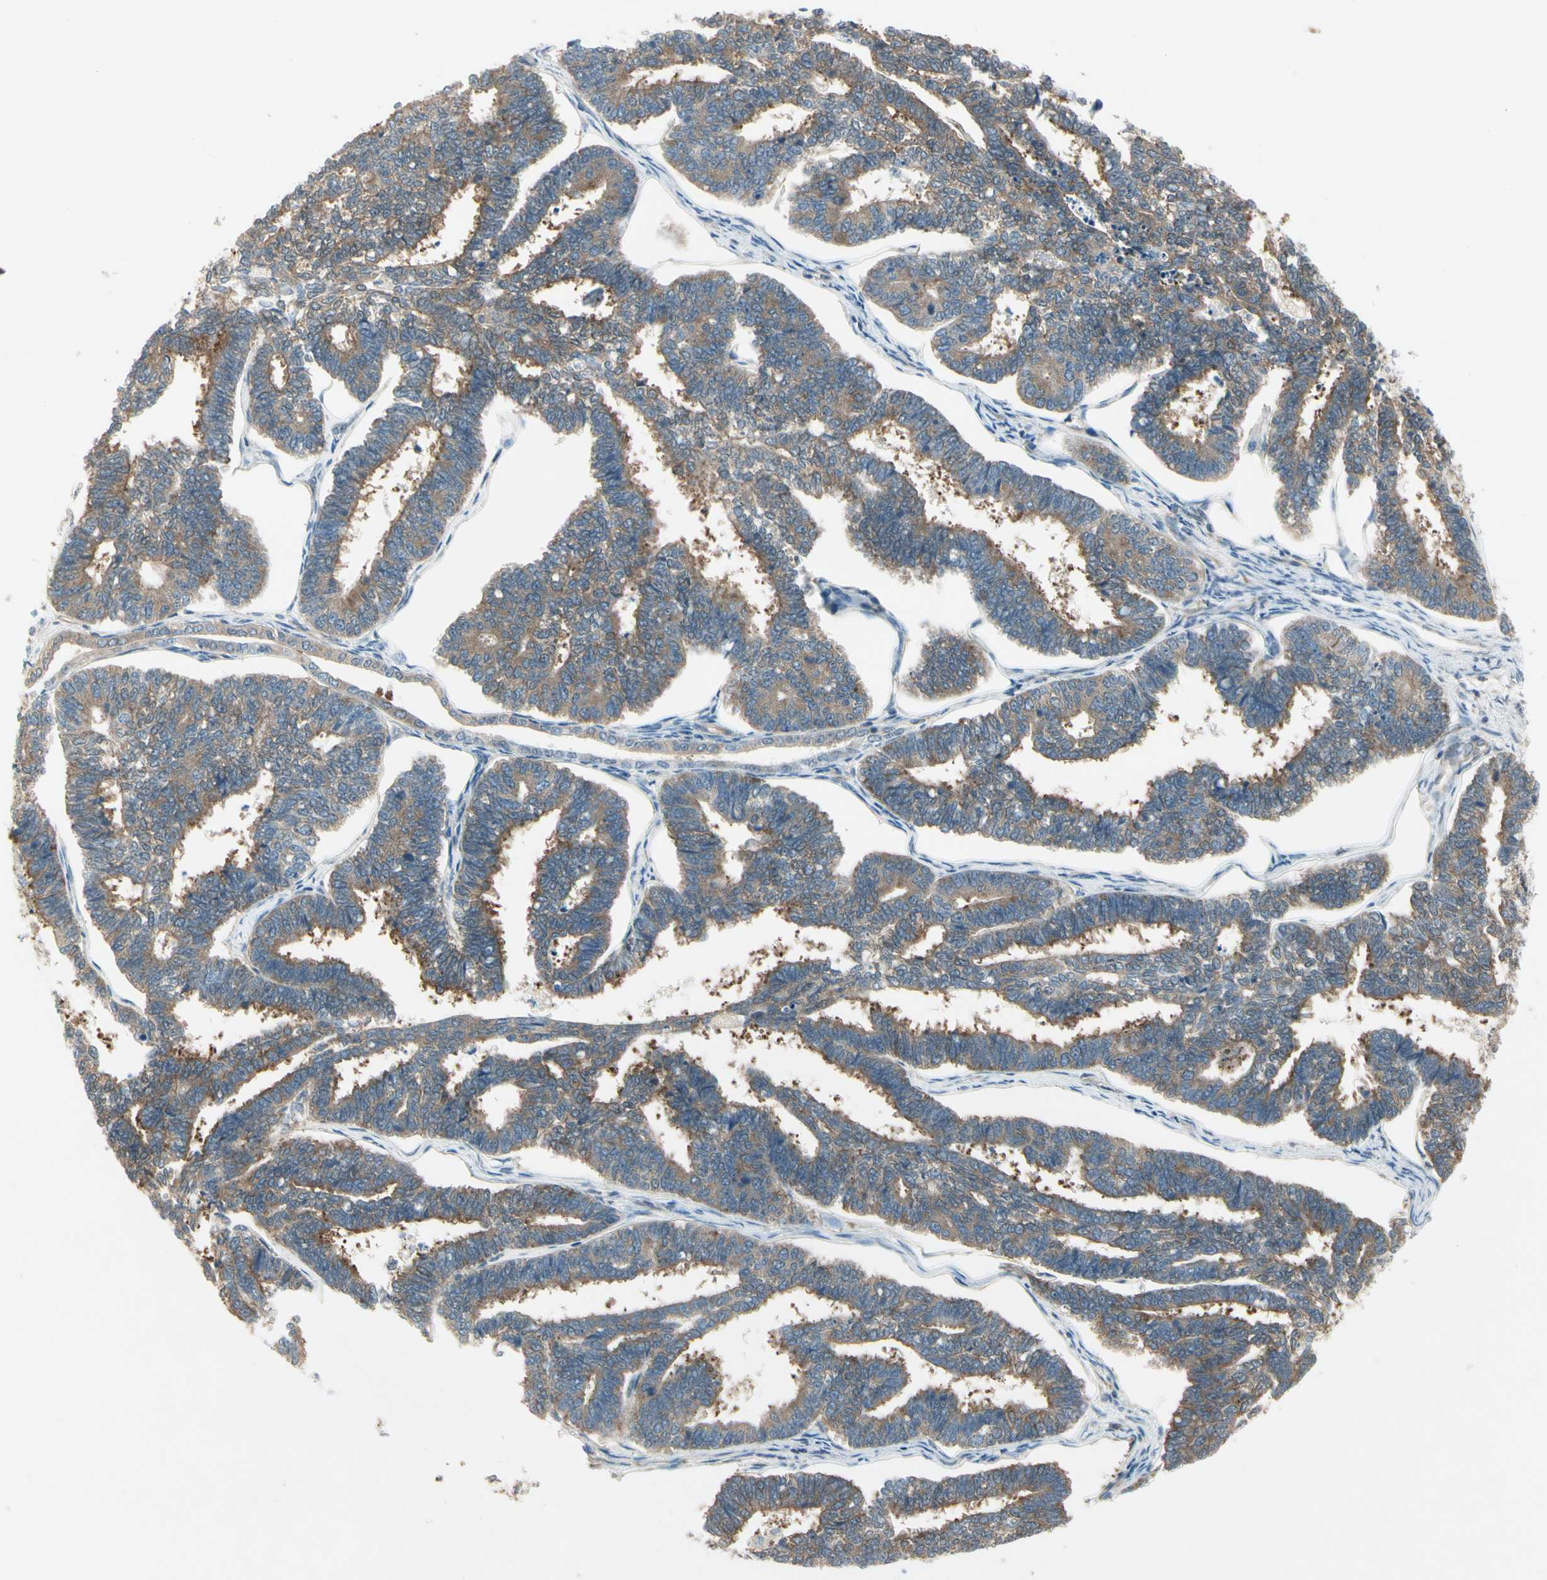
{"staining": {"intensity": "strong", "quantity": ">75%", "location": "cytoplasmic/membranous"}, "tissue": "endometrial cancer", "cell_type": "Tumor cells", "image_type": "cancer", "snomed": [{"axis": "morphology", "description": "Adenocarcinoma, NOS"}, {"axis": "topography", "description": "Endometrium"}], "caption": "Immunohistochemical staining of human endometrial adenocarcinoma exhibits high levels of strong cytoplasmic/membranous protein staining in approximately >75% of tumor cells.", "gene": "OXSR1", "patient": {"sex": "female", "age": 70}}